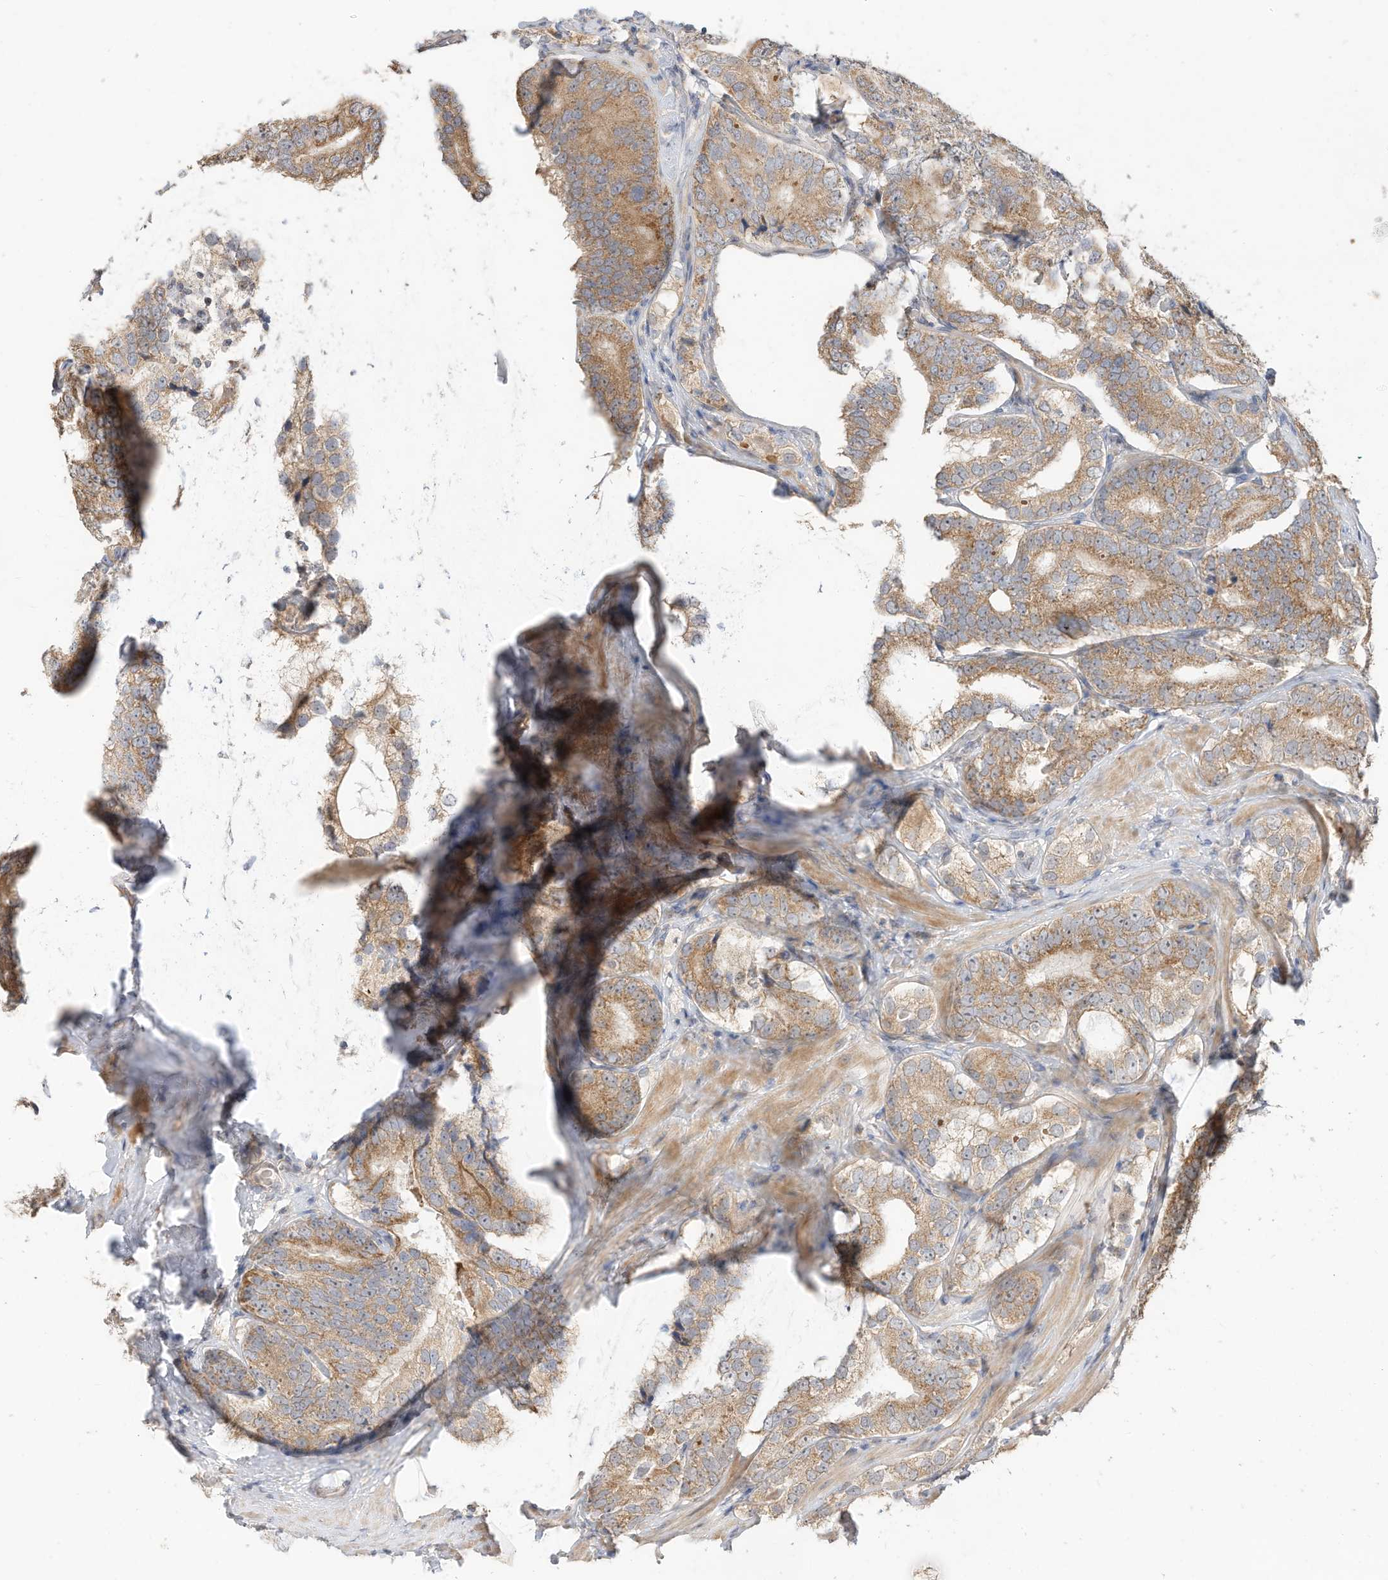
{"staining": {"intensity": "moderate", "quantity": ">75%", "location": "cytoplasmic/membranous"}, "tissue": "prostate cancer", "cell_type": "Tumor cells", "image_type": "cancer", "snomed": [{"axis": "morphology", "description": "Adenocarcinoma, High grade"}, {"axis": "topography", "description": "Prostate"}], "caption": "The immunohistochemical stain labels moderate cytoplasmic/membranous staining in tumor cells of high-grade adenocarcinoma (prostate) tissue.", "gene": "CAGE1", "patient": {"sex": "male", "age": 56}}